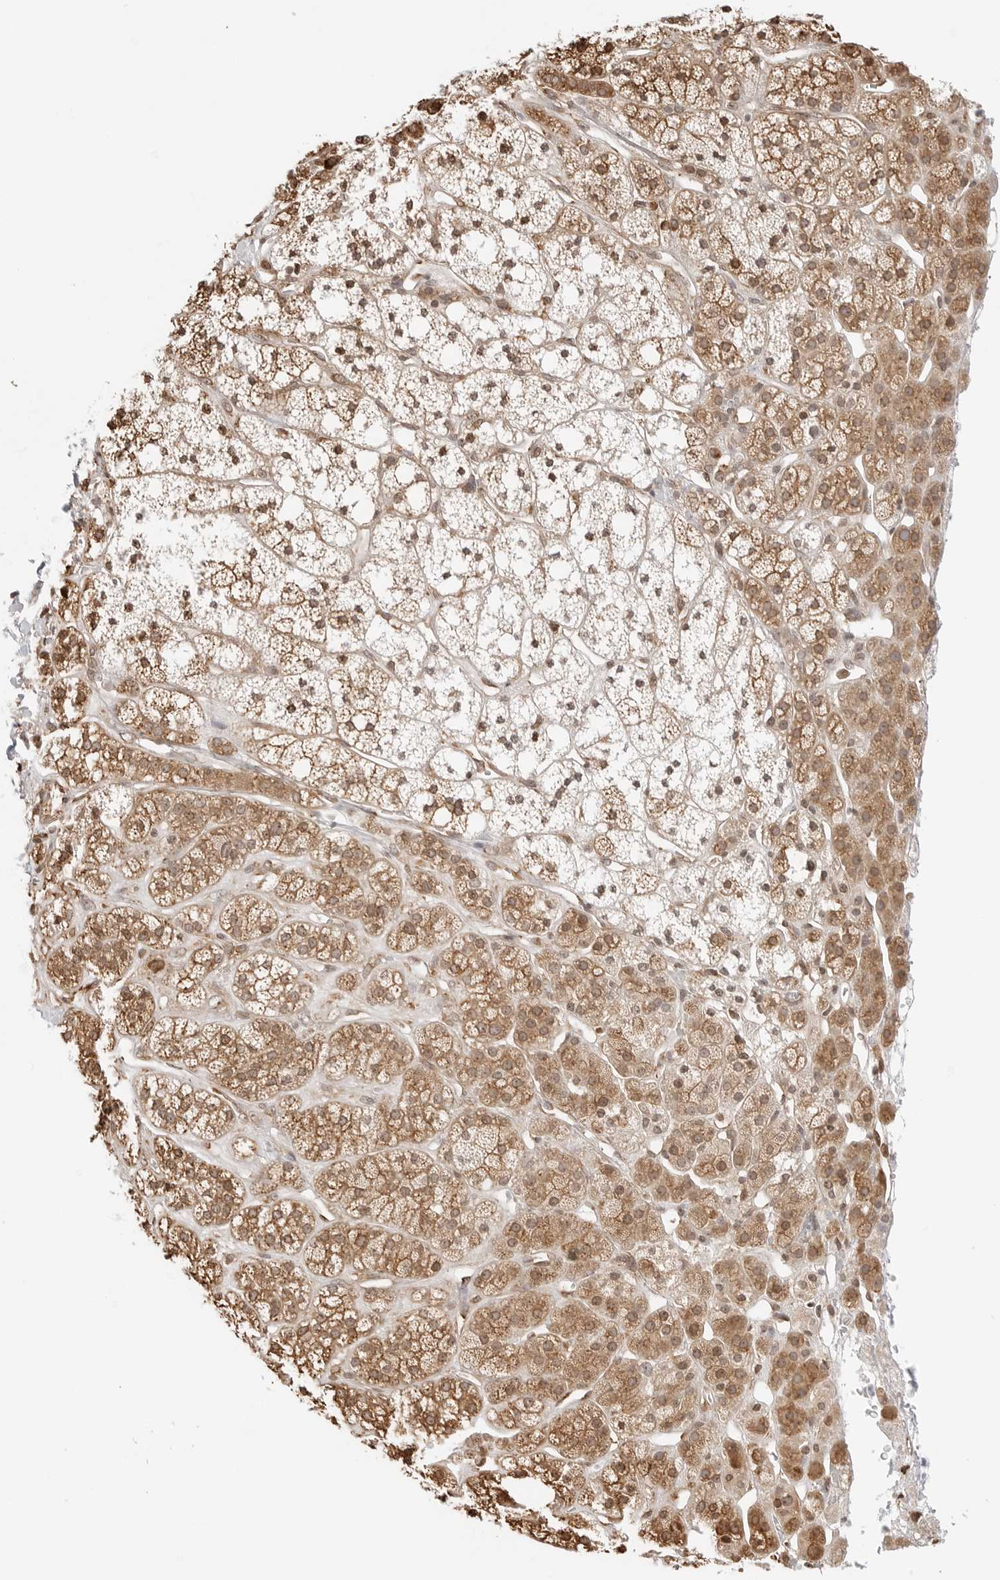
{"staining": {"intensity": "moderate", "quantity": ">75%", "location": "cytoplasmic/membranous"}, "tissue": "adrenal gland", "cell_type": "Glandular cells", "image_type": "normal", "snomed": [{"axis": "morphology", "description": "Normal tissue, NOS"}, {"axis": "topography", "description": "Adrenal gland"}], "caption": "A photomicrograph of adrenal gland stained for a protein reveals moderate cytoplasmic/membranous brown staining in glandular cells.", "gene": "FKBP14", "patient": {"sex": "male", "age": 56}}